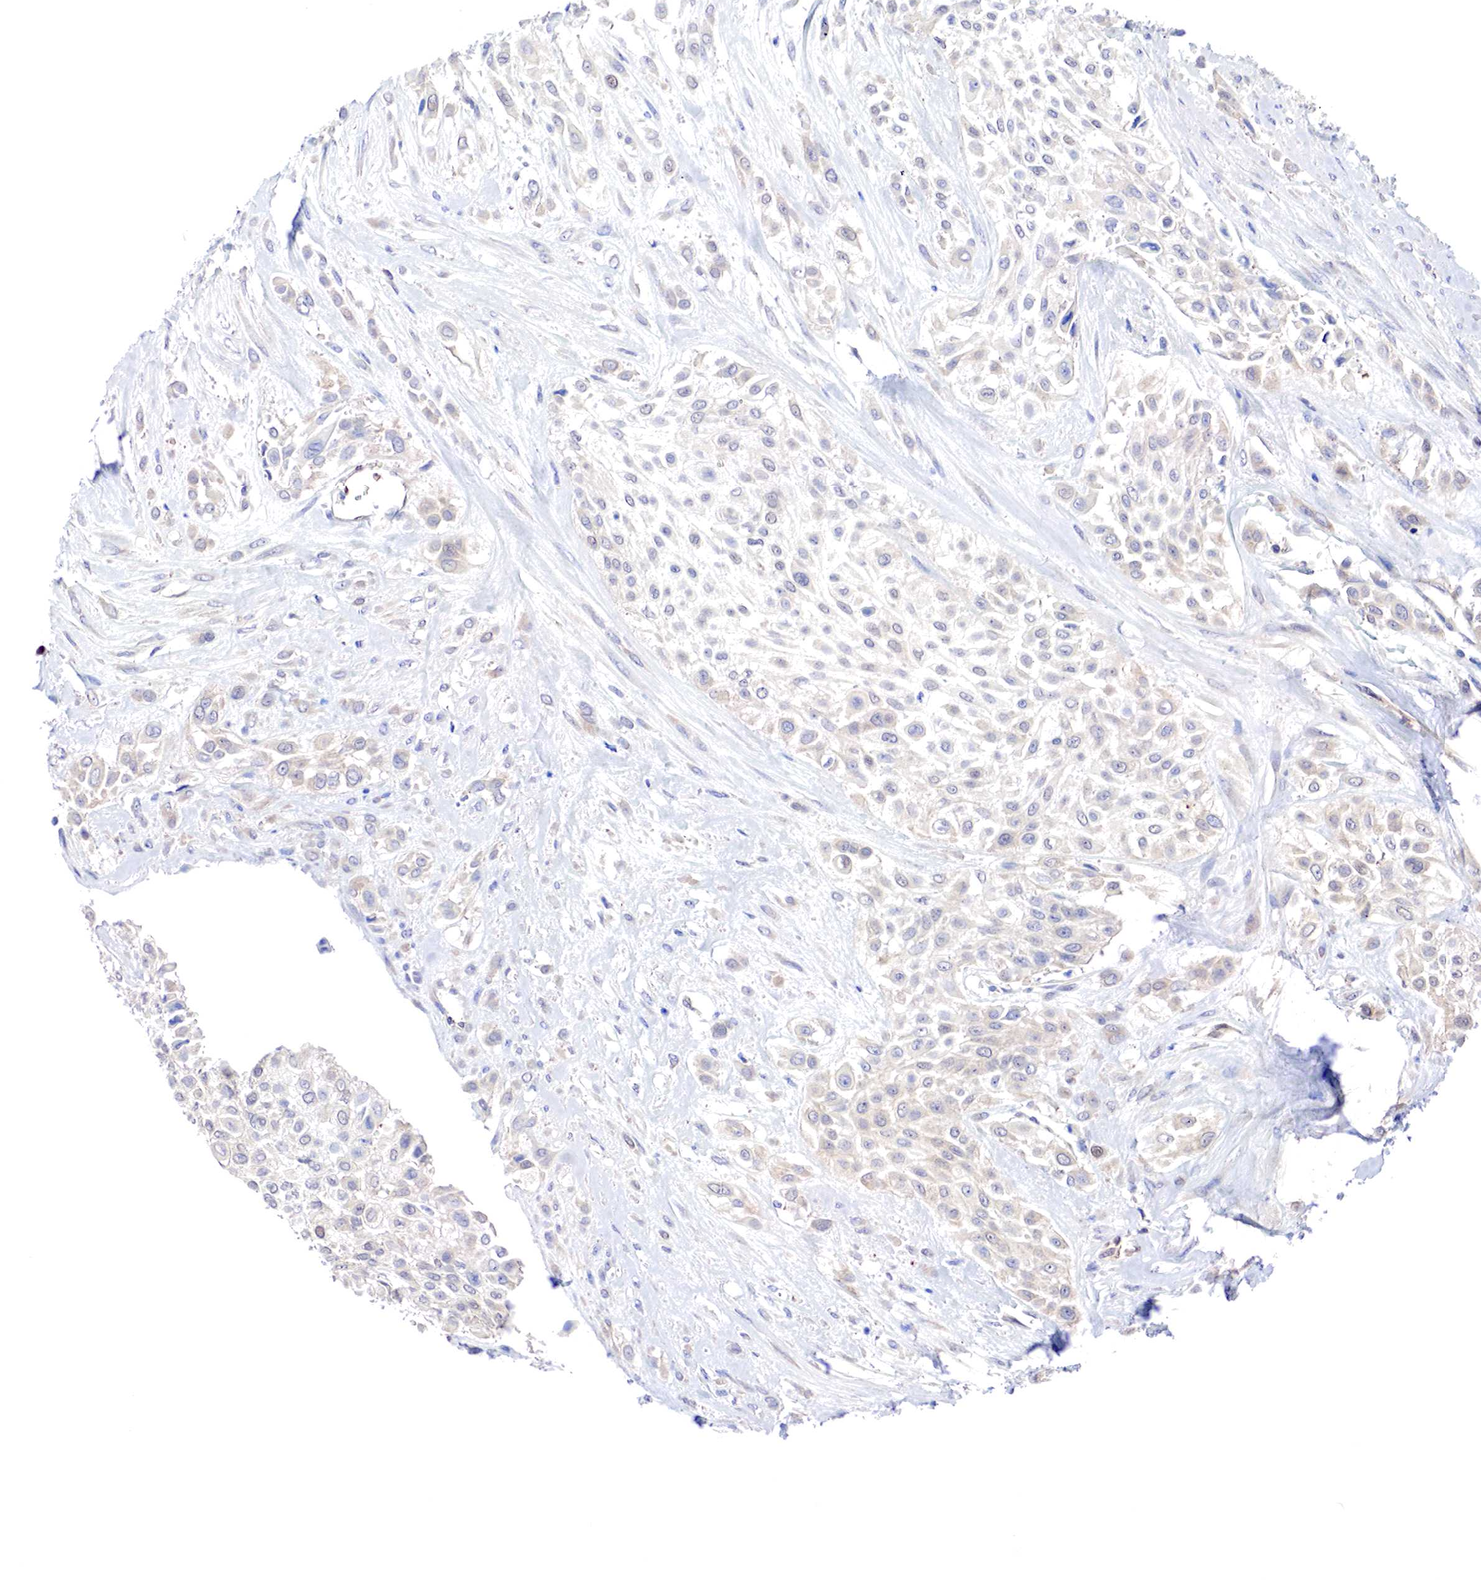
{"staining": {"intensity": "weak", "quantity": "25%-75%", "location": "cytoplasmic/membranous"}, "tissue": "urothelial cancer", "cell_type": "Tumor cells", "image_type": "cancer", "snomed": [{"axis": "morphology", "description": "Urothelial carcinoma, High grade"}, {"axis": "topography", "description": "Urinary bladder"}], "caption": "Immunohistochemistry (IHC) of high-grade urothelial carcinoma displays low levels of weak cytoplasmic/membranous expression in approximately 25%-75% of tumor cells. (Brightfield microscopy of DAB IHC at high magnification).", "gene": "PABIR2", "patient": {"sex": "male", "age": 57}}